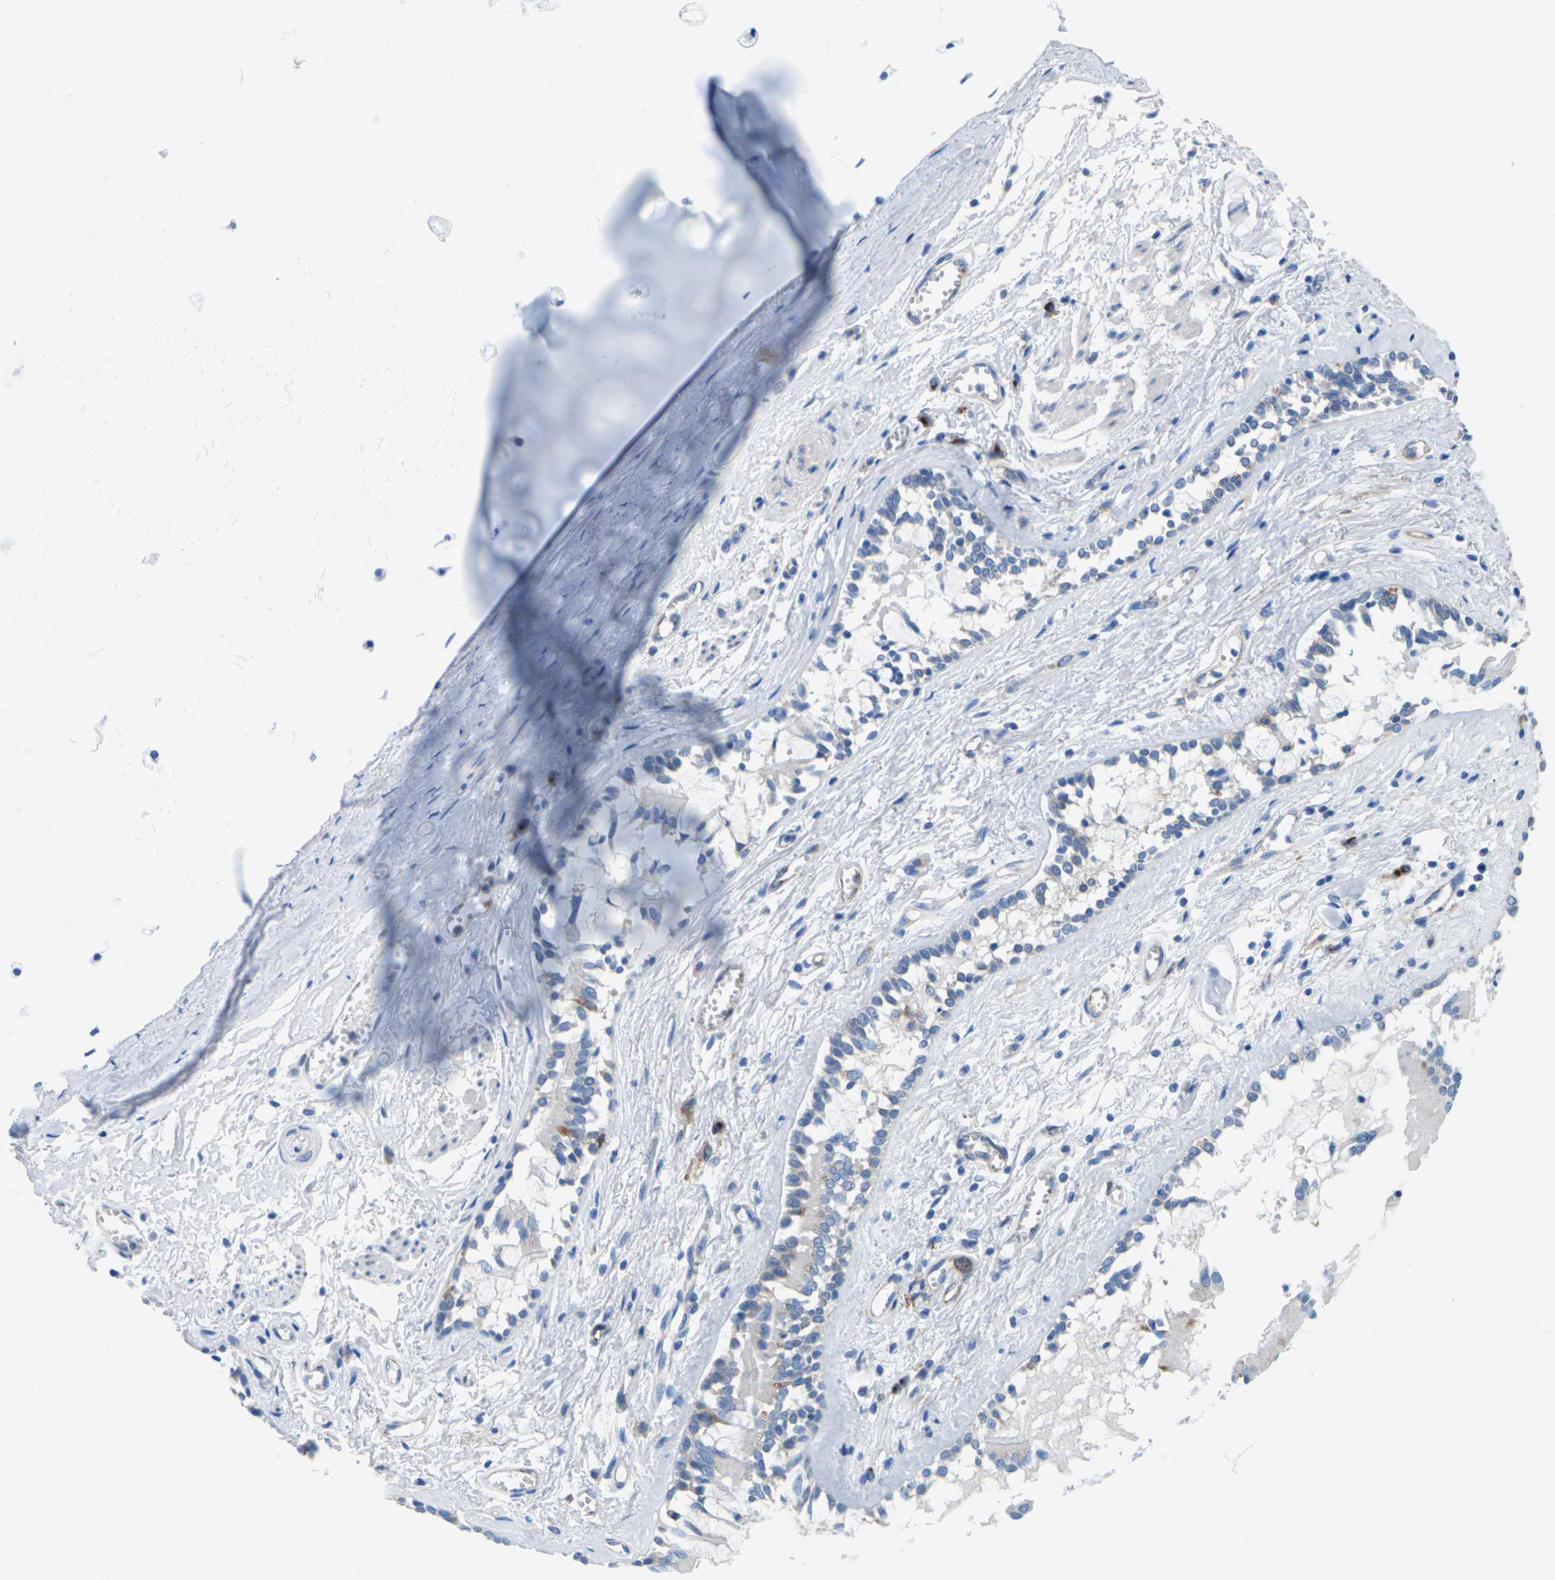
{"staining": {"intensity": "weak", "quantity": "<25%", "location": "cytoplasmic/membranous"}, "tissue": "bronchus", "cell_type": "Respiratory epithelial cells", "image_type": "normal", "snomed": [{"axis": "morphology", "description": "Normal tissue, NOS"}, {"axis": "morphology", "description": "Inflammation, NOS"}, {"axis": "topography", "description": "Cartilage tissue"}, {"axis": "topography", "description": "Lung"}], "caption": "Respiratory epithelial cells show no significant protein staining in normal bronchus. Brightfield microscopy of immunohistochemistry (IHC) stained with DAB (3,3'-diaminobenzidine) (brown) and hematoxylin (blue), captured at high magnification.", "gene": "SYNGR2", "patient": {"sex": "male", "age": 71}}